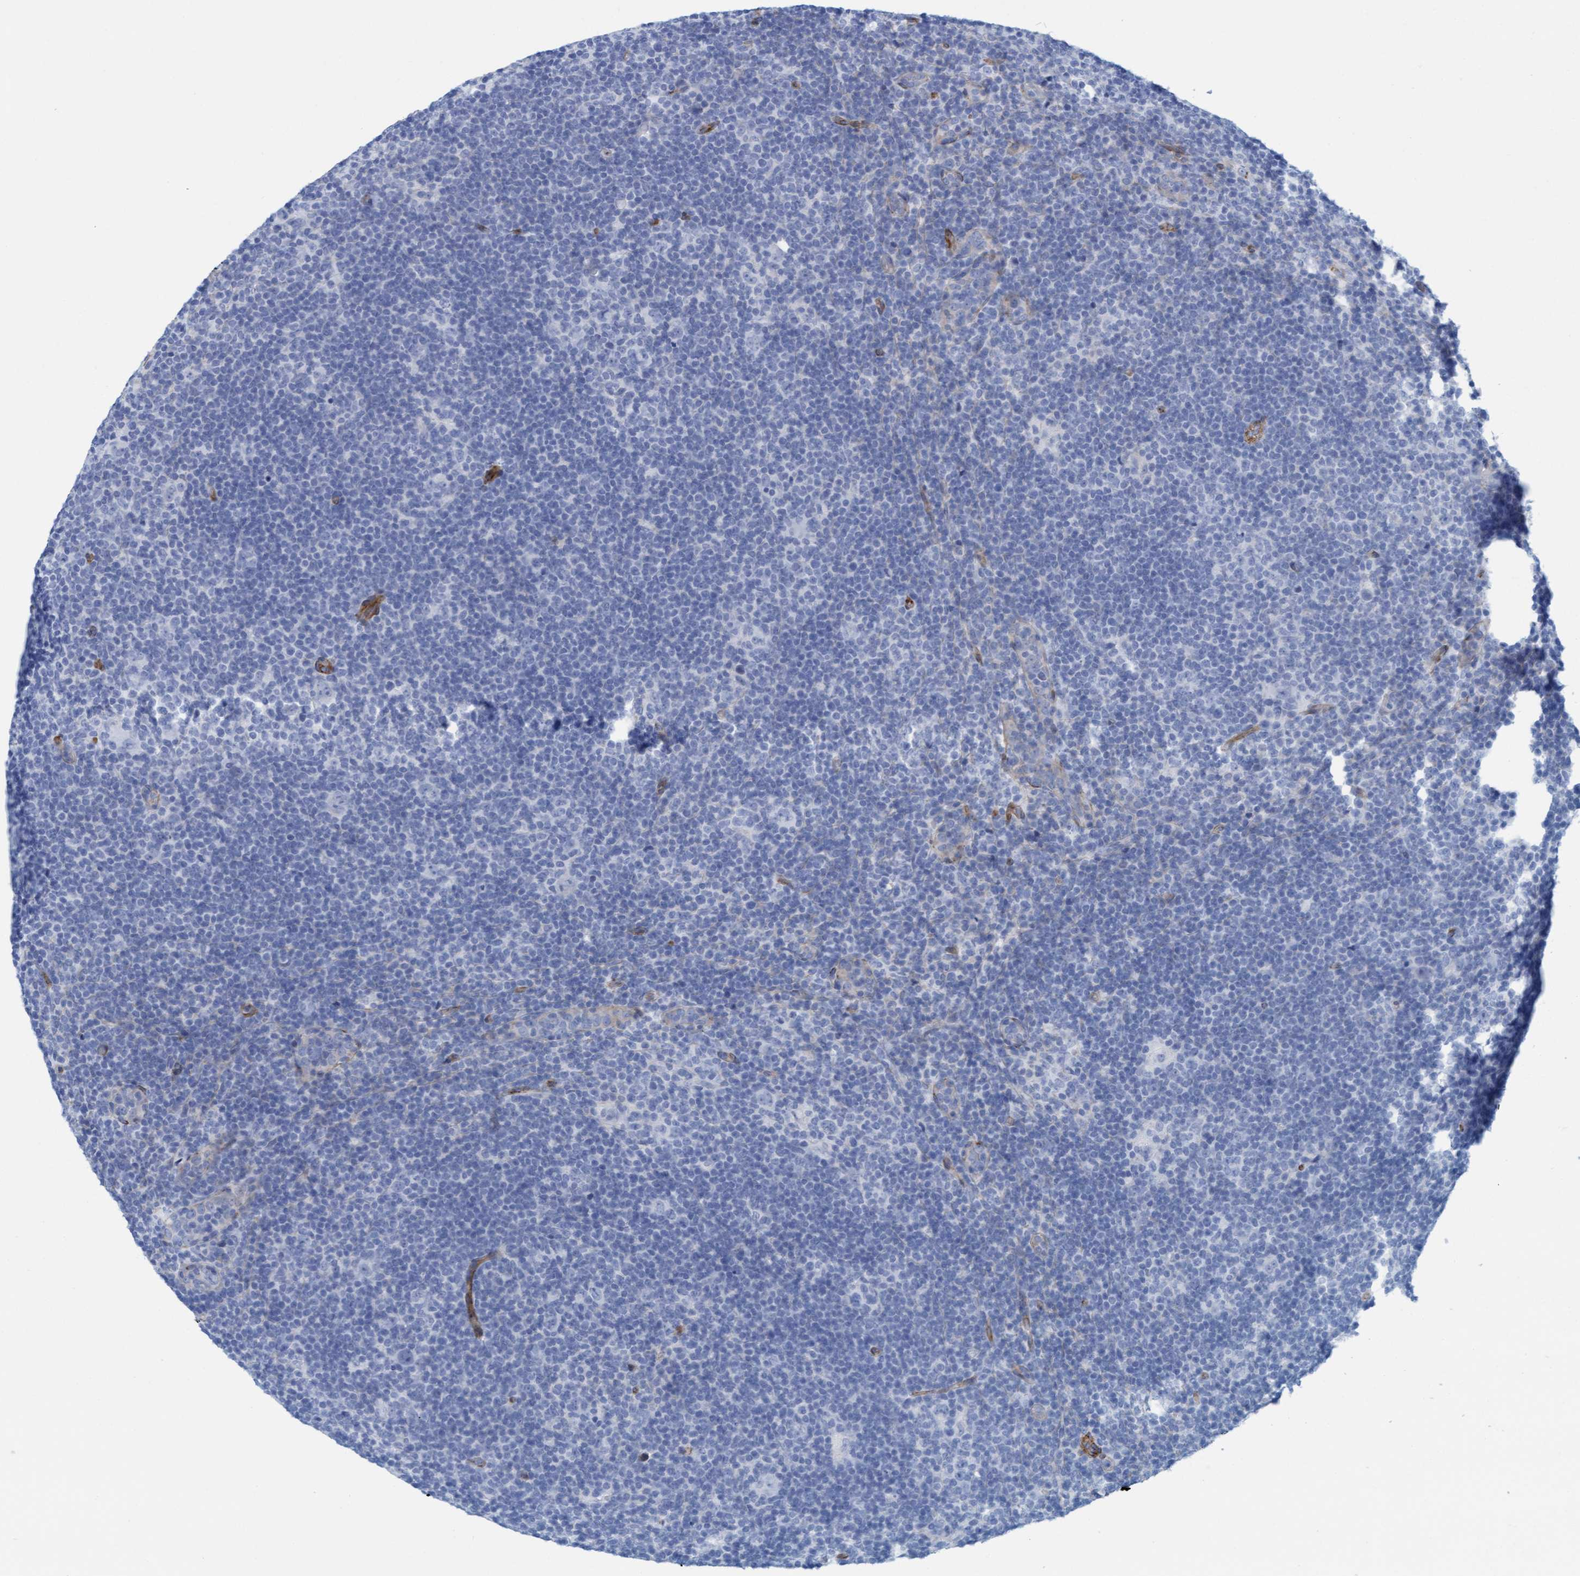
{"staining": {"intensity": "negative", "quantity": "none", "location": "none"}, "tissue": "lymphoma", "cell_type": "Tumor cells", "image_type": "cancer", "snomed": [{"axis": "morphology", "description": "Hodgkin's disease, NOS"}, {"axis": "topography", "description": "Lymph node"}], "caption": "This photomicrograph is of Hodgkin's disease stained with IHC to label a protein in brown with the nuclei are counter-stained blue. There is no staining in tumor cells.", "gene": "MTFR1", "patient": {"sex": "female", "age": 57}}